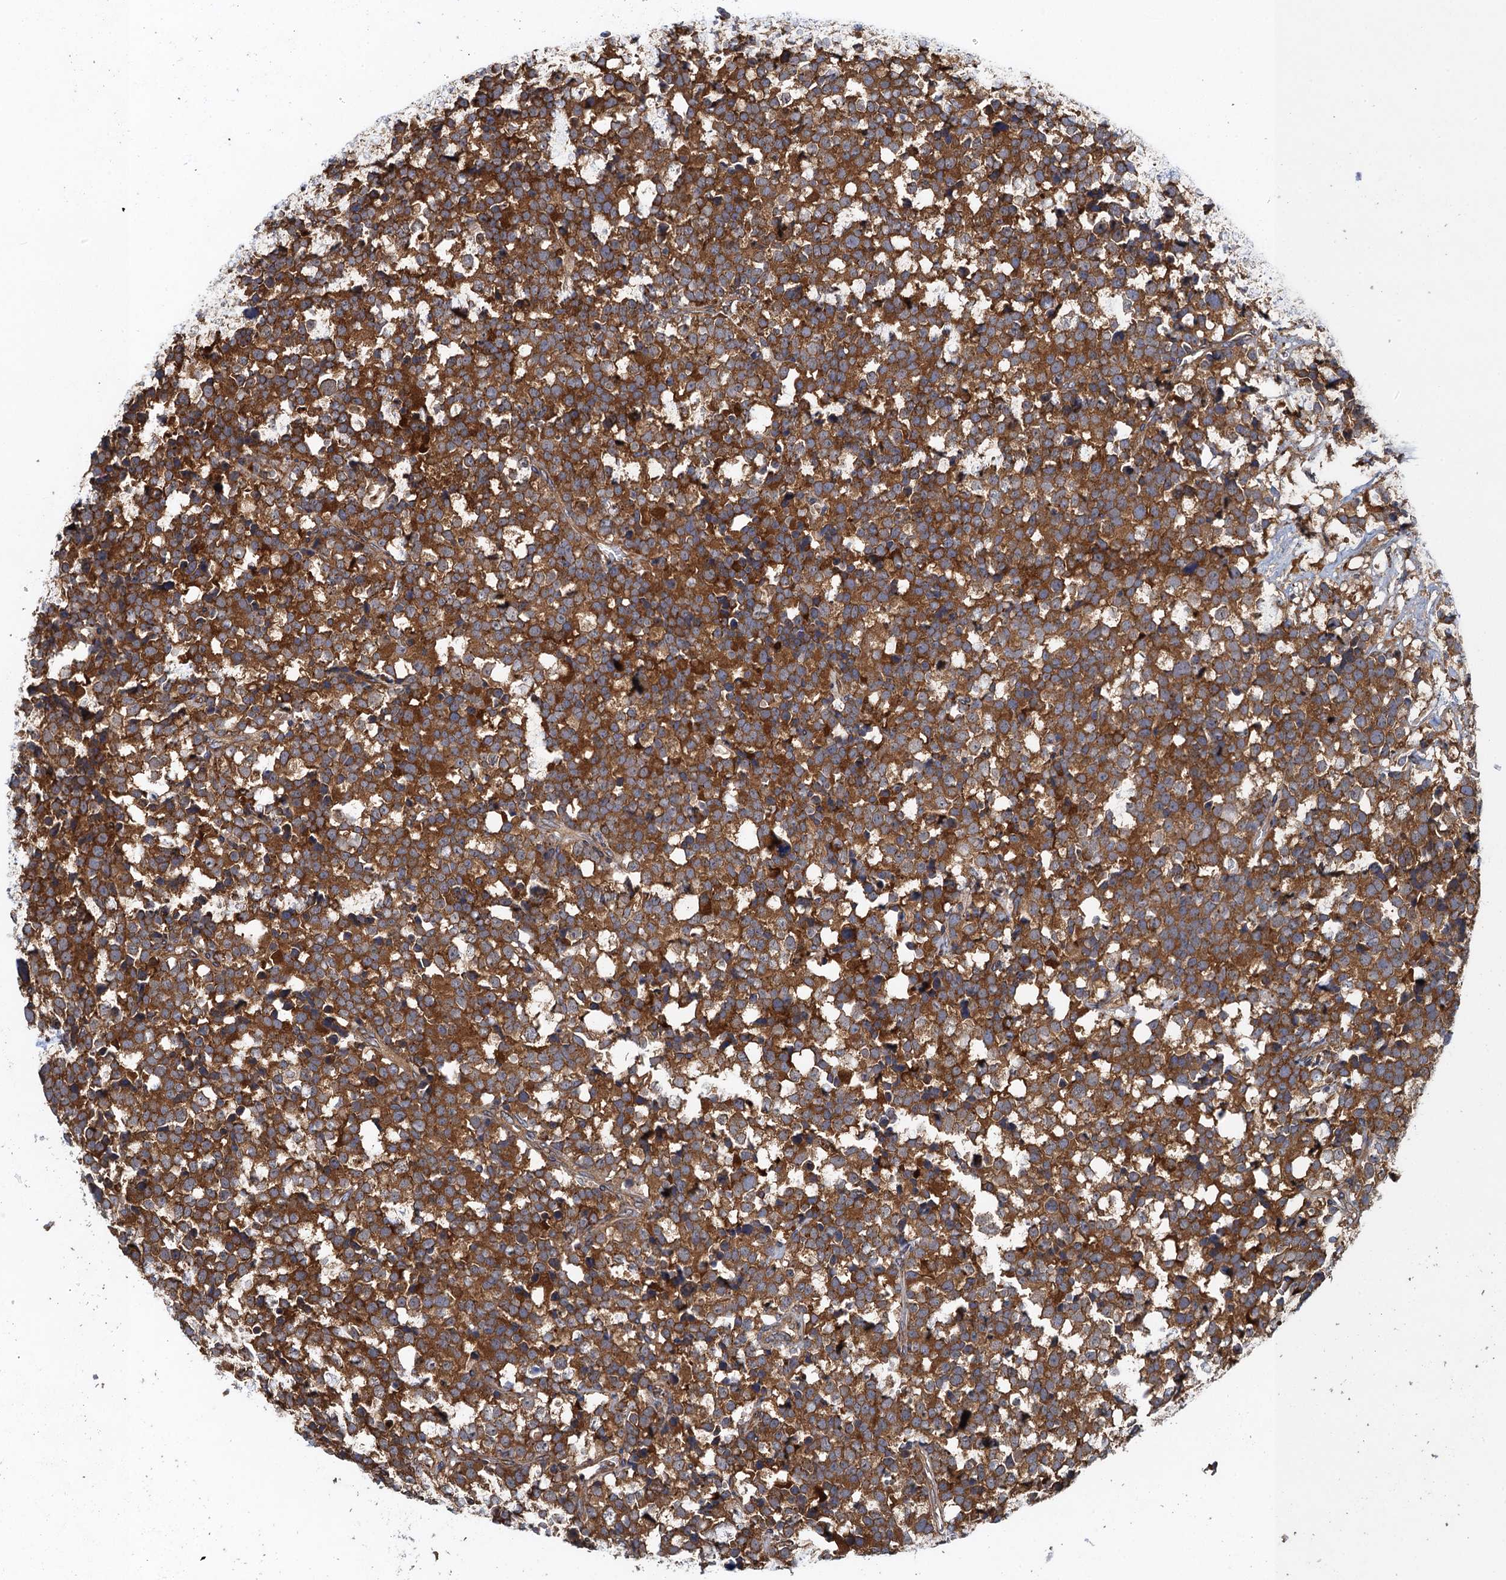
{"staining": {"intensity": "strong", "quantity": ">75%", "location": "cytoplasmic/membranous"}, "tissue": "testis cancer", "cell_type": "Tumor cells", "image_type": "cancer", "snomed": [{"axis": "morphology", "description": "Seminoma, NOS"}, {"axis": "topography", "description": "Testis"}], "caption": "Immunohistochemical staining of human seminoma (testis) displays high levels of strong cytoplasmic/membranous protein expression in approximately >75% of tumor cells.", "gene": "MDM1", "patient": {"sex": "male", "age": 71}}